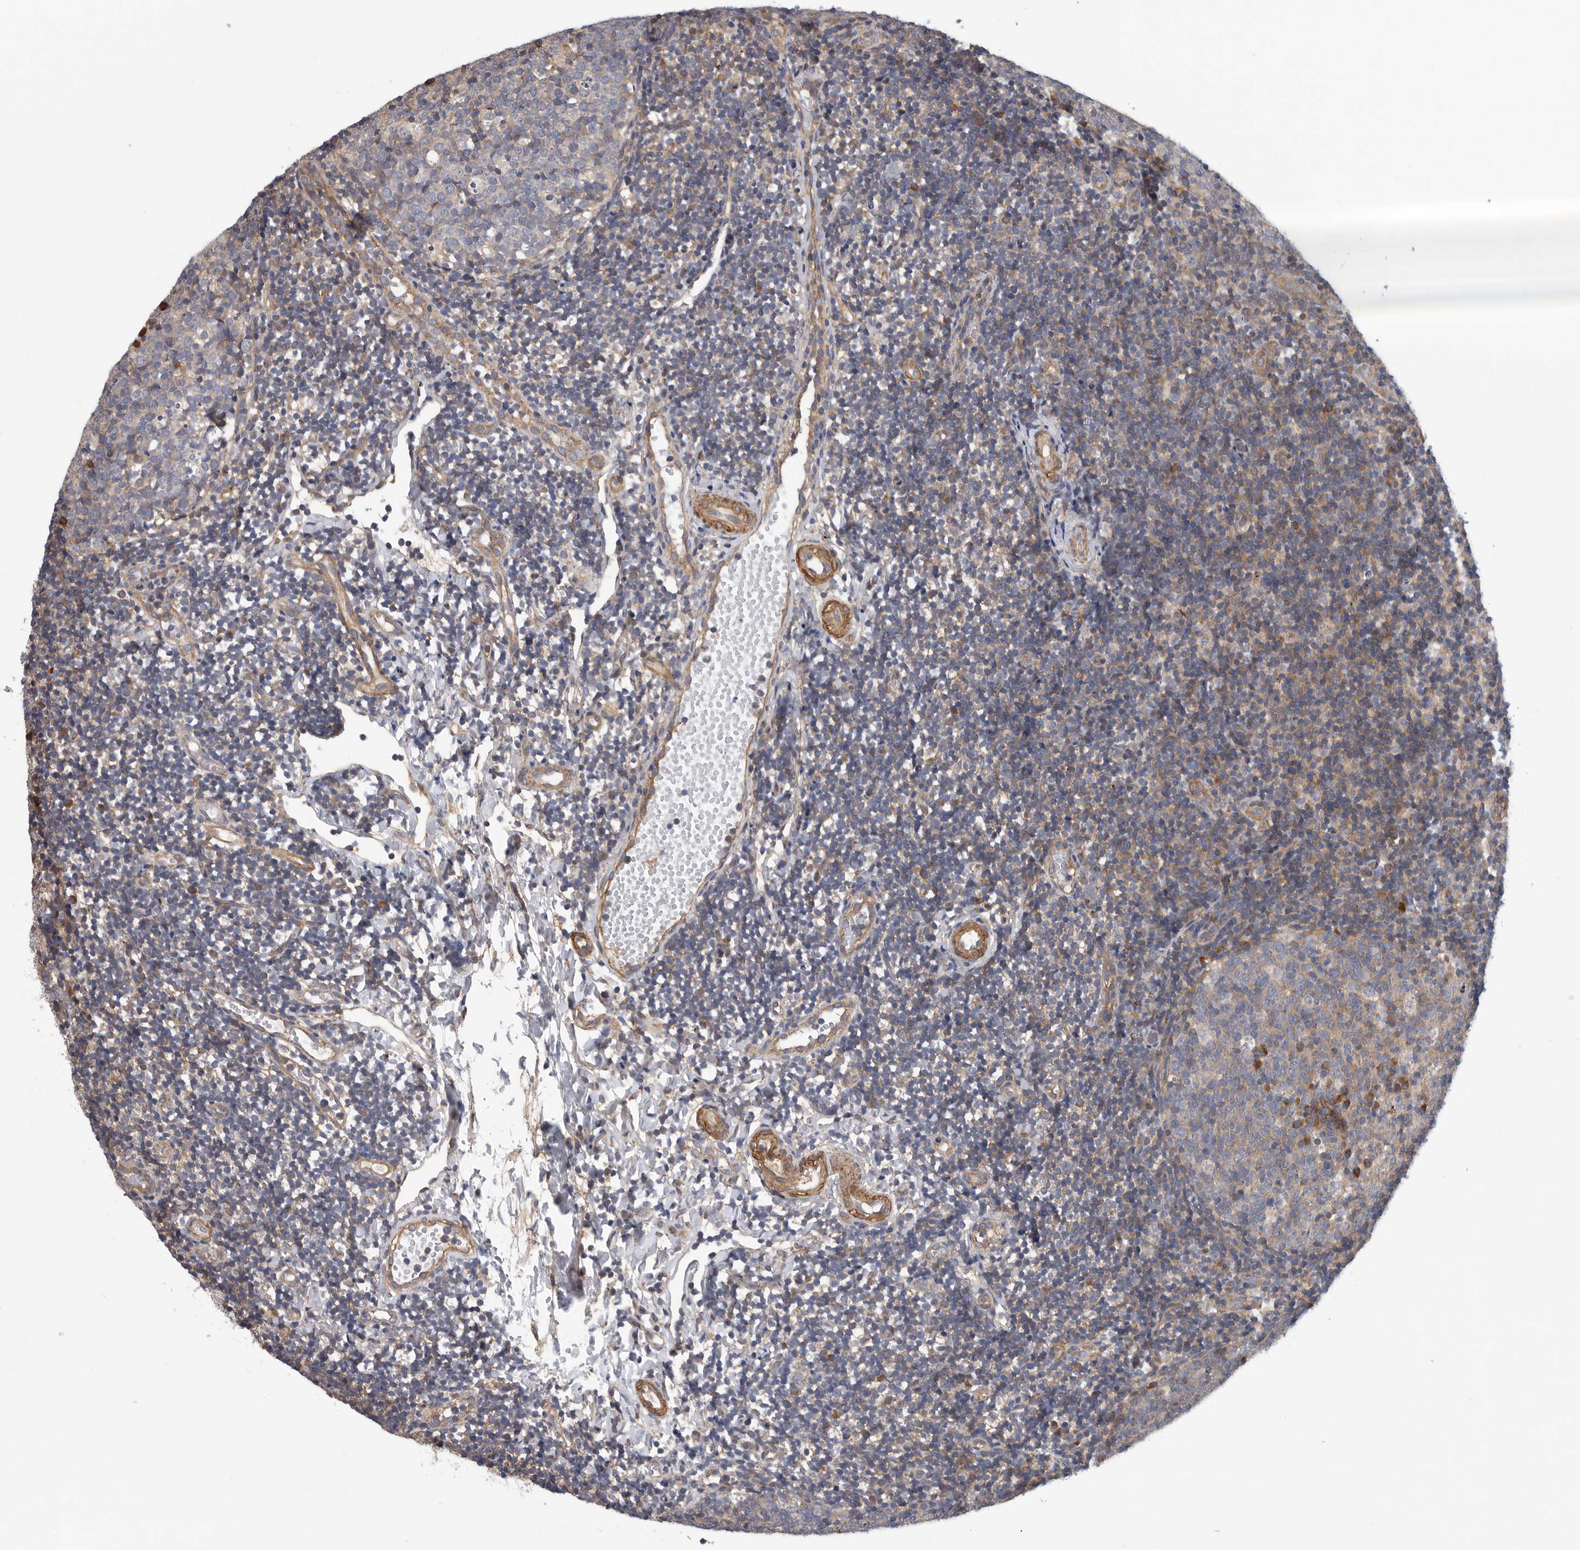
{"staining": {"intensity": "moderate", "quantity": "<25%", "location": "cytoplasmic/membranous"}, "tissue": "tonsil", "cell_type": "Germinal center cells", "image_type": "normal", "snomed": [{"axis": "morphology", "description": "Normal tissue, NOS"}, {"axis": "topography", "description": "Tonsil"}], "caption": "IHC of normal tonsil exhibits low levels of moderate cytoplasmic/membranous staining in about <25% of germinal center cells. (DAB (3,3'-diaminobenzidine) IHC, brown staining for protein, blue staining for nuclei).", "gene": "OXR1", "patient": {"sex": "female", "age": 19}}